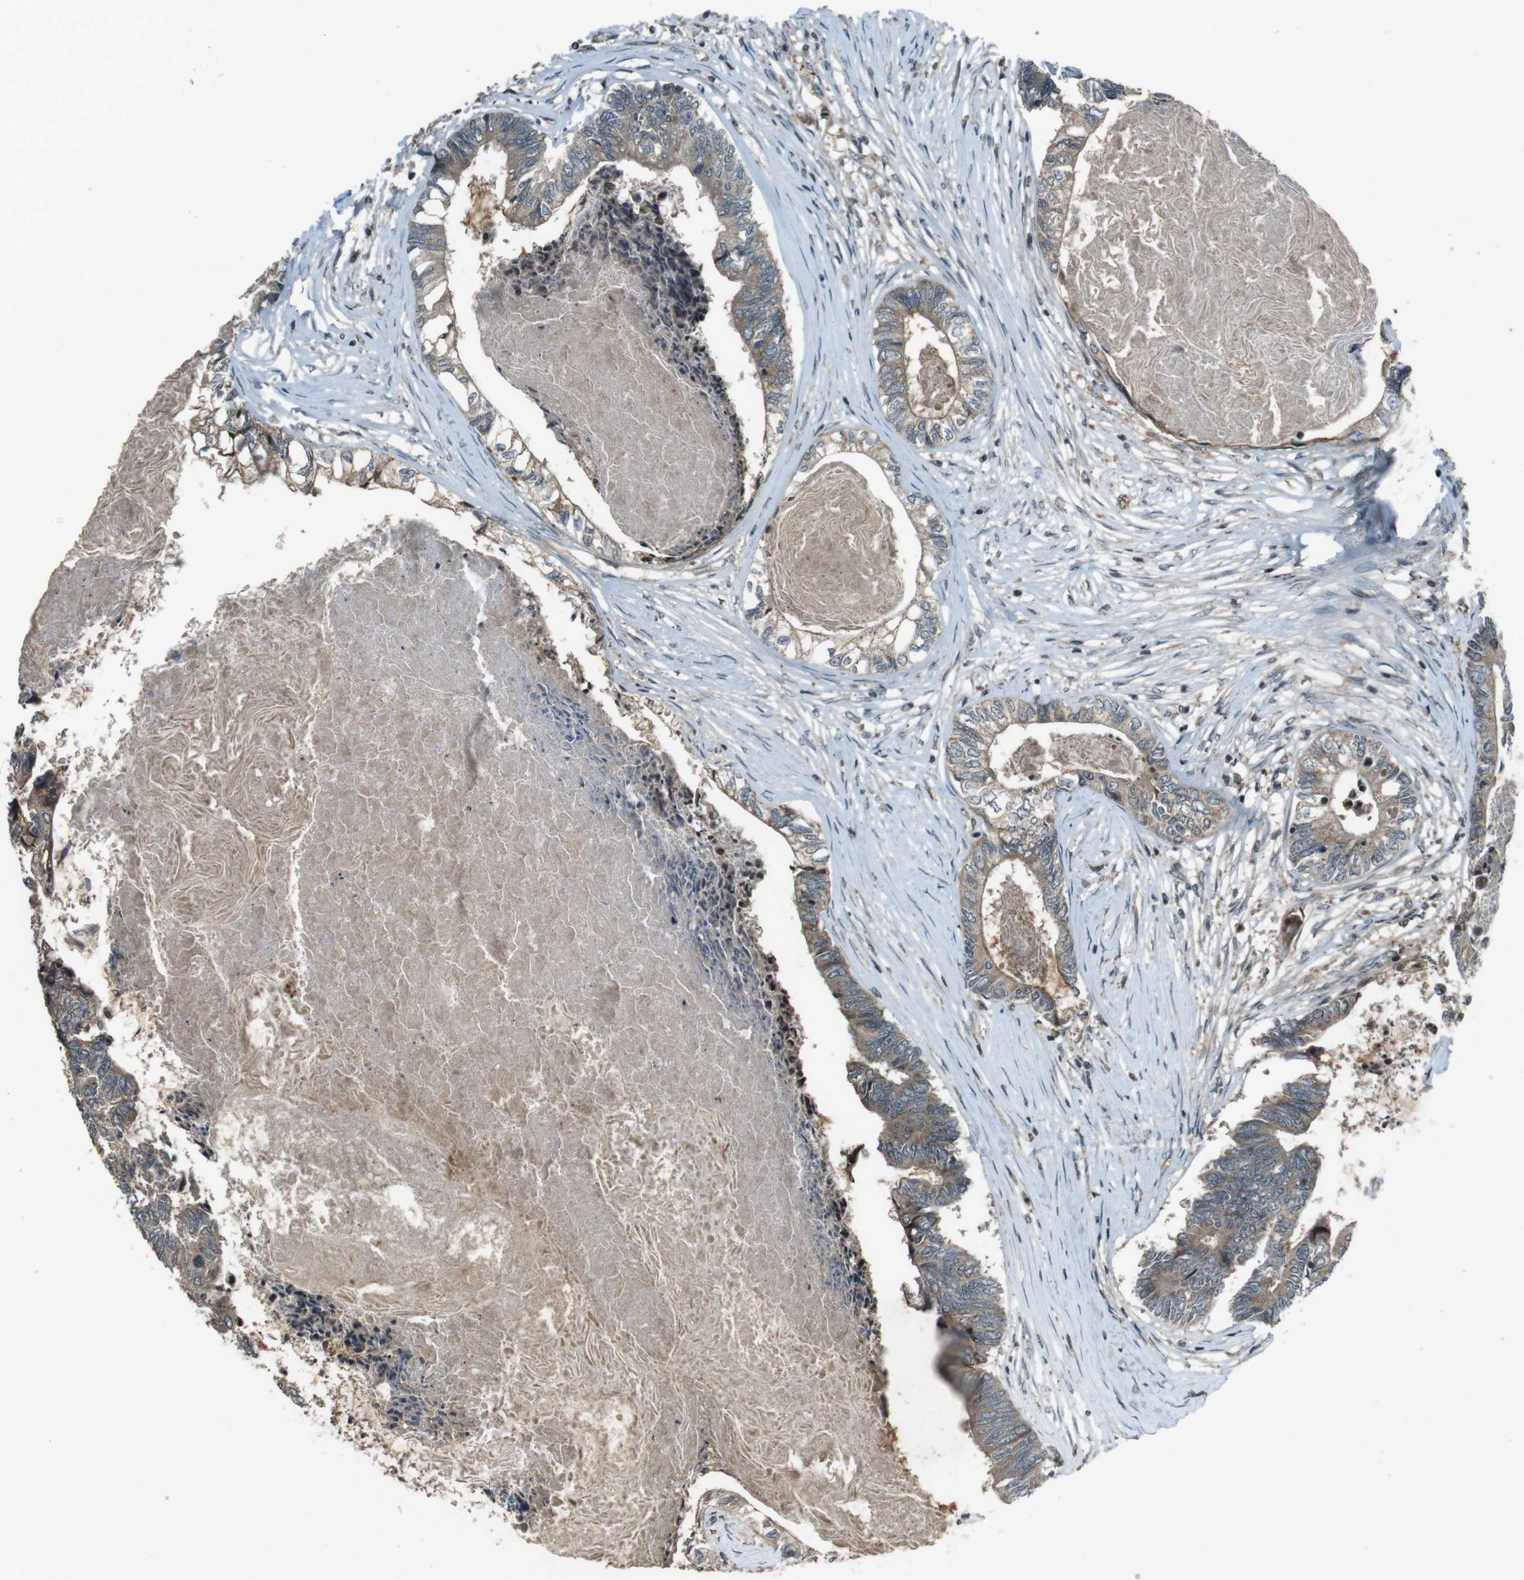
{"staining": {"intensity": "moderate", "quantity": ">75%", "location": "cytoplasmic/membranous"}, "tissue": "colorectal cancer", "cell_type": "Tumor cells", "image_type": "cancer", "snomed": [{"axis": "morphology", "description": "Adenocarcinoma, NOS"}, {"axis": "topography", "description": "Rectum"}], "caption": "Immunohistochemistry (IHC) of colorectal adenocarcinoma exhibits medium levels of moderate cytoplasmic/membranous staining in about >75% of tumor cells.", "gene": "ZYX", "patient": {"sex": "male", "age": 63}}